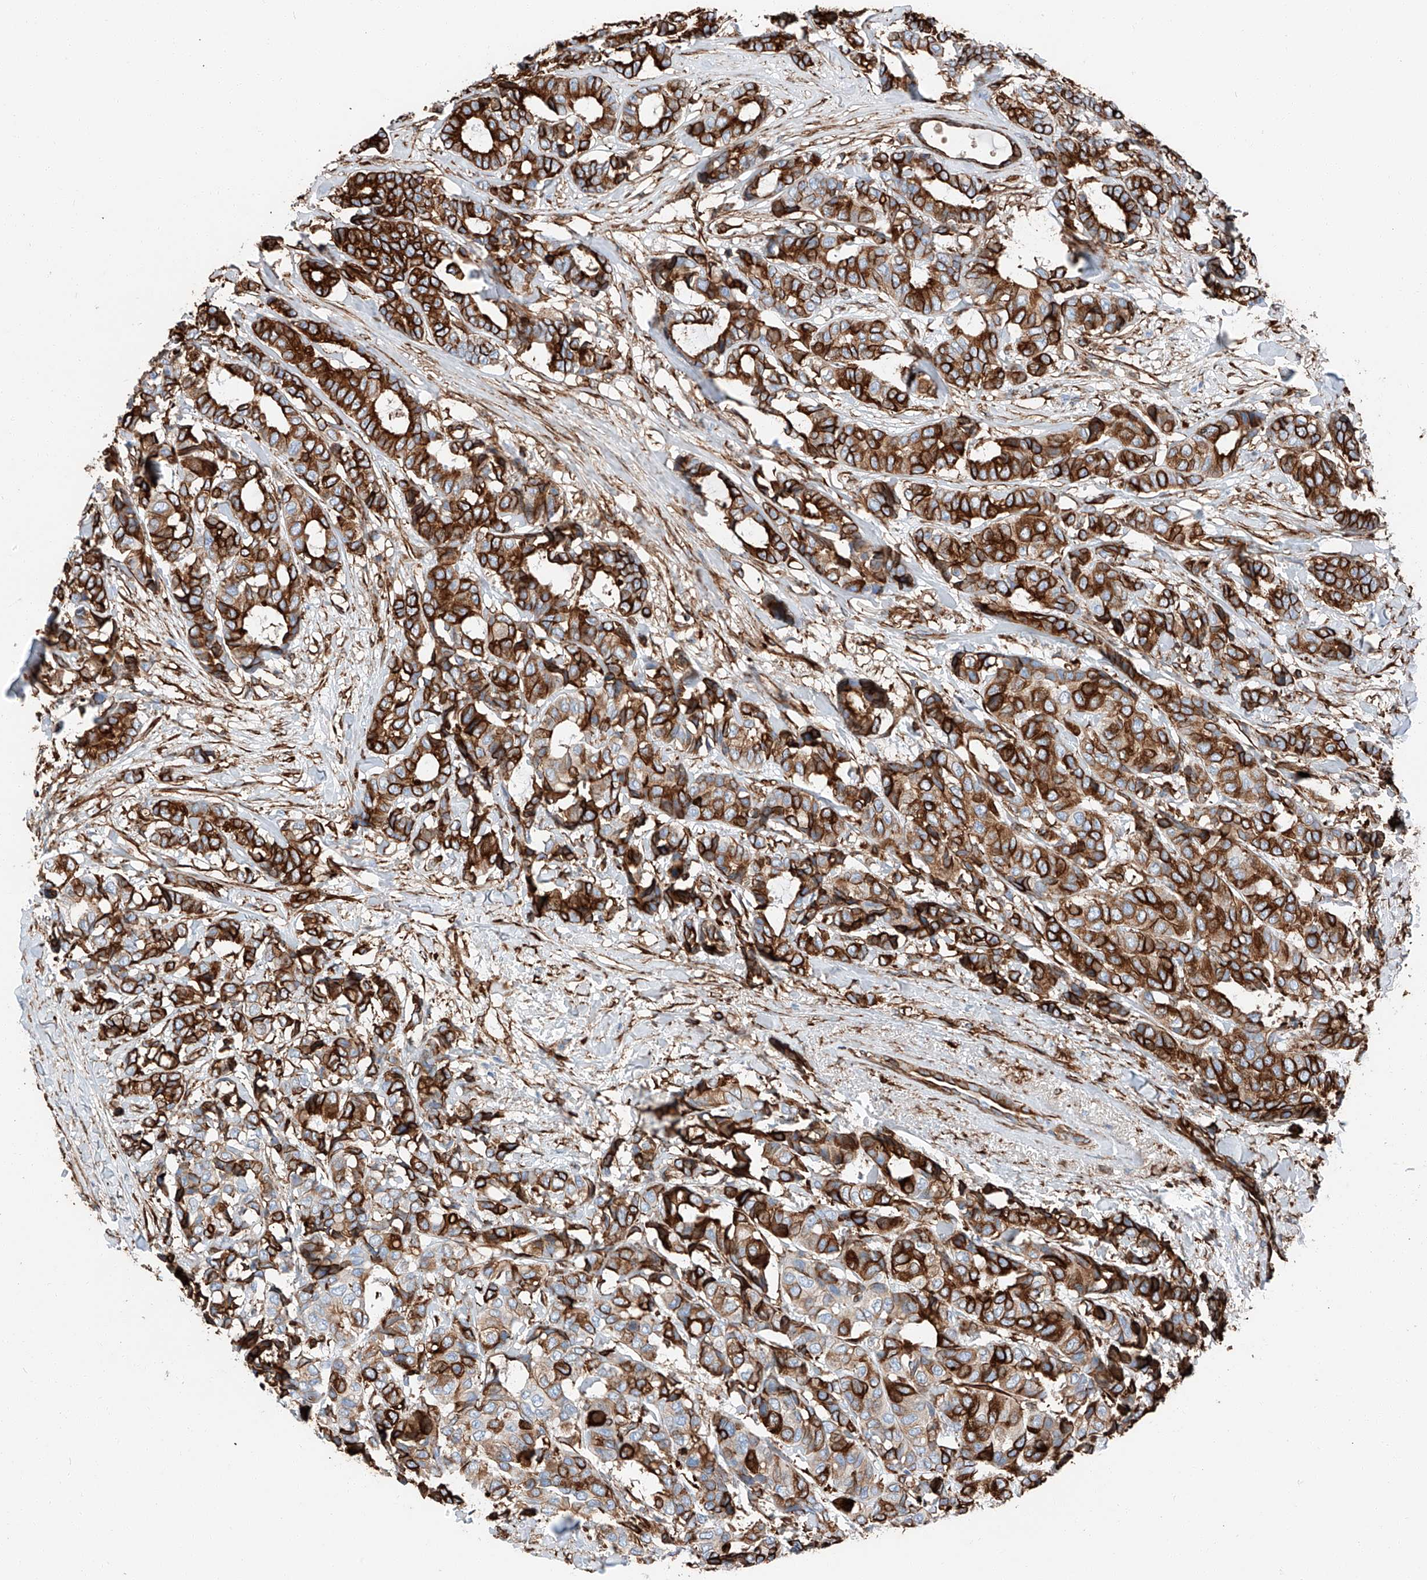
{"staining": {"intensity": "strong", "quantity": ">75%", "location": "cytoplasmic/membranous"}, "tissue": "breast cancer", "cell_type": "Tumor cells", "image_type": "cancer", "snomed": [{"axis": "morphology", "description": "Duct carcinoma"}, {"axis": "topography", "description": "Breast"}], "caption": "A histopathology image of human breast cancer stained for a protein reveals strong cytoplasmic/membranous brown staining in tumor cells. Using DAB (brown) and hematoxylin (blue) stains, captured at high magnification using brightfield microscopy.", "gene": "ZNF804A", "patient": {"sex": "female", "age": 87}}